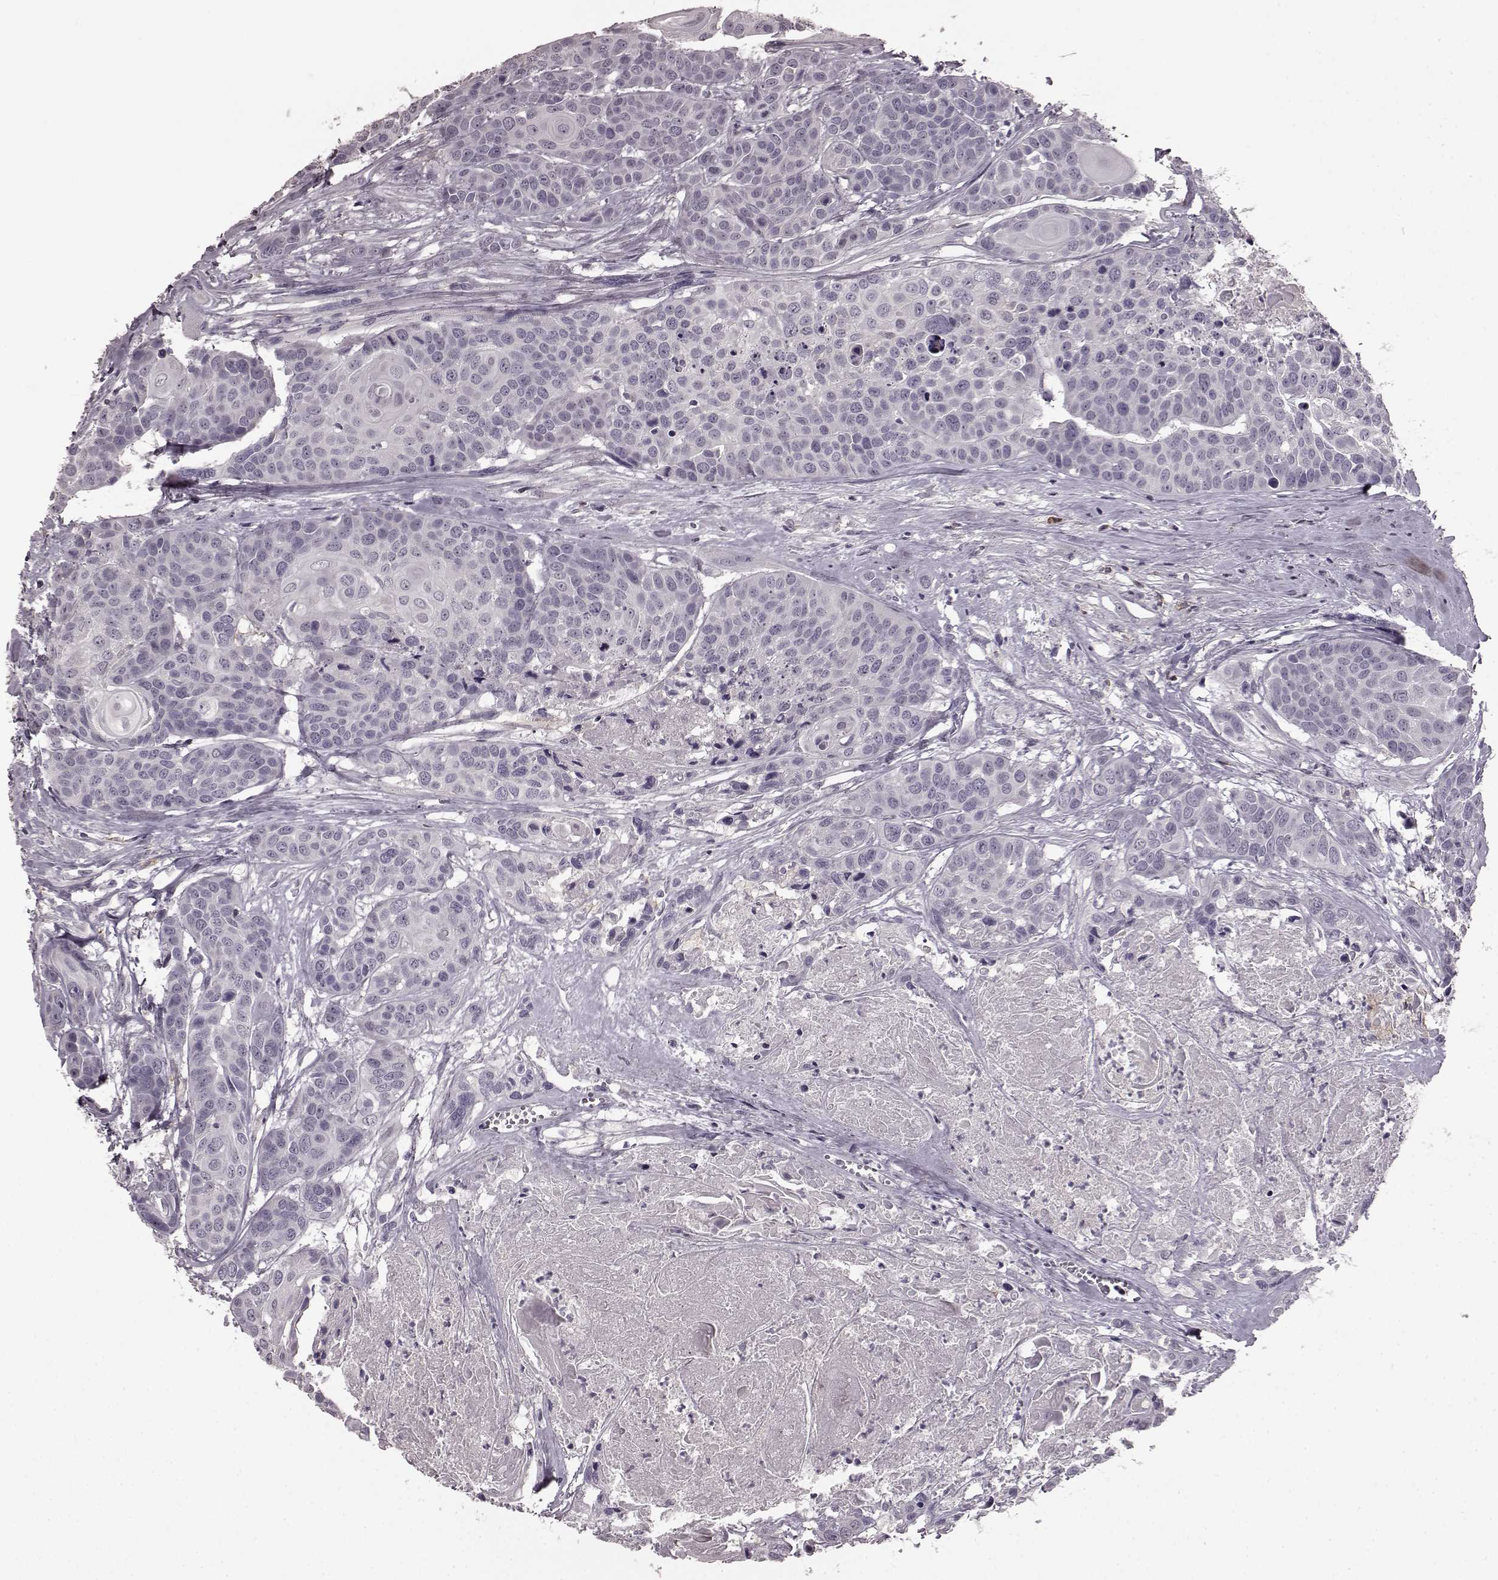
{"staining": {"intensity": "negative", "quantity": "none", "location": "none"}, "tissue": "head and neck cancer", "cell_type": "Tumor cells", "image_type": "cancer", "snomed": [{"axis": "morphology", "description": "Squamous cell carcinoma, NOS"}, {"axis": "topography", "description": "Oral tissue"}, {"axis": "topography", "description": "Head-Neck"}], "caption": "Head and neck cancer (squamous cell carcinoma) stained for a protein using immunohistochemistry (IHC) demonstrates no positivity tumor cells.", "gene": "CD28", "patient": {"sex": "male", "age": 56}}